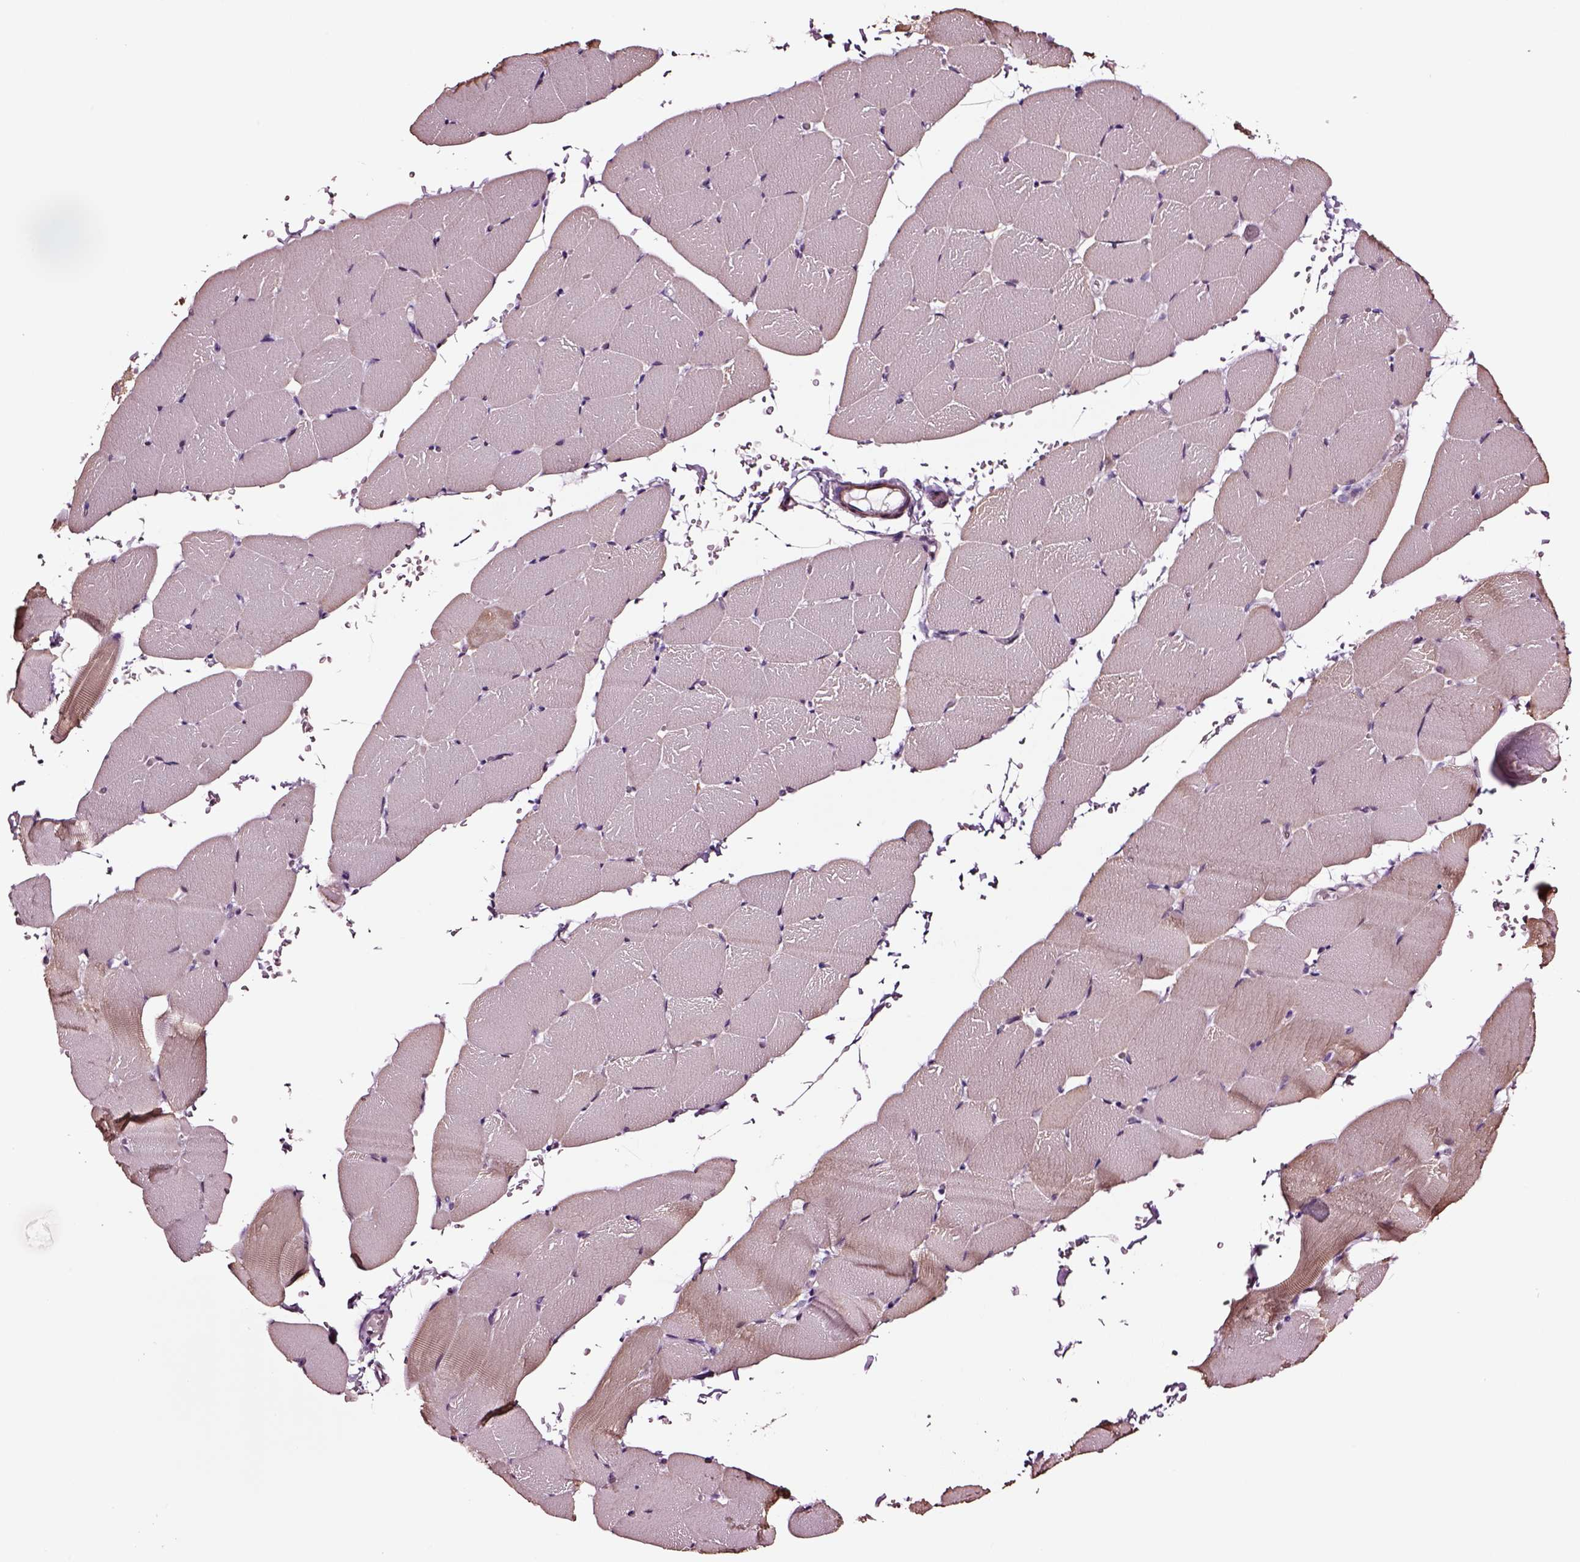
{"staining": {"intensity": "weak", "quantity": "<25%", "location": "cytoplasmic/membranous"}, "tissue": "skeletal muscle", "cell_type": "Myocytes", "image_type": "normal", "snomed": [{"axis": "morphology", "description": "Normal tissue, NOS"}, {"axis": "topography", "description": "Skeletal muscle"}], "caption": "Immunohistochemical staining of unremarkable human skeletal muscle reveals no significant positivity in myocytes.", "gene": "SOX10", "patient": {"sex": "female", "age": 37}}